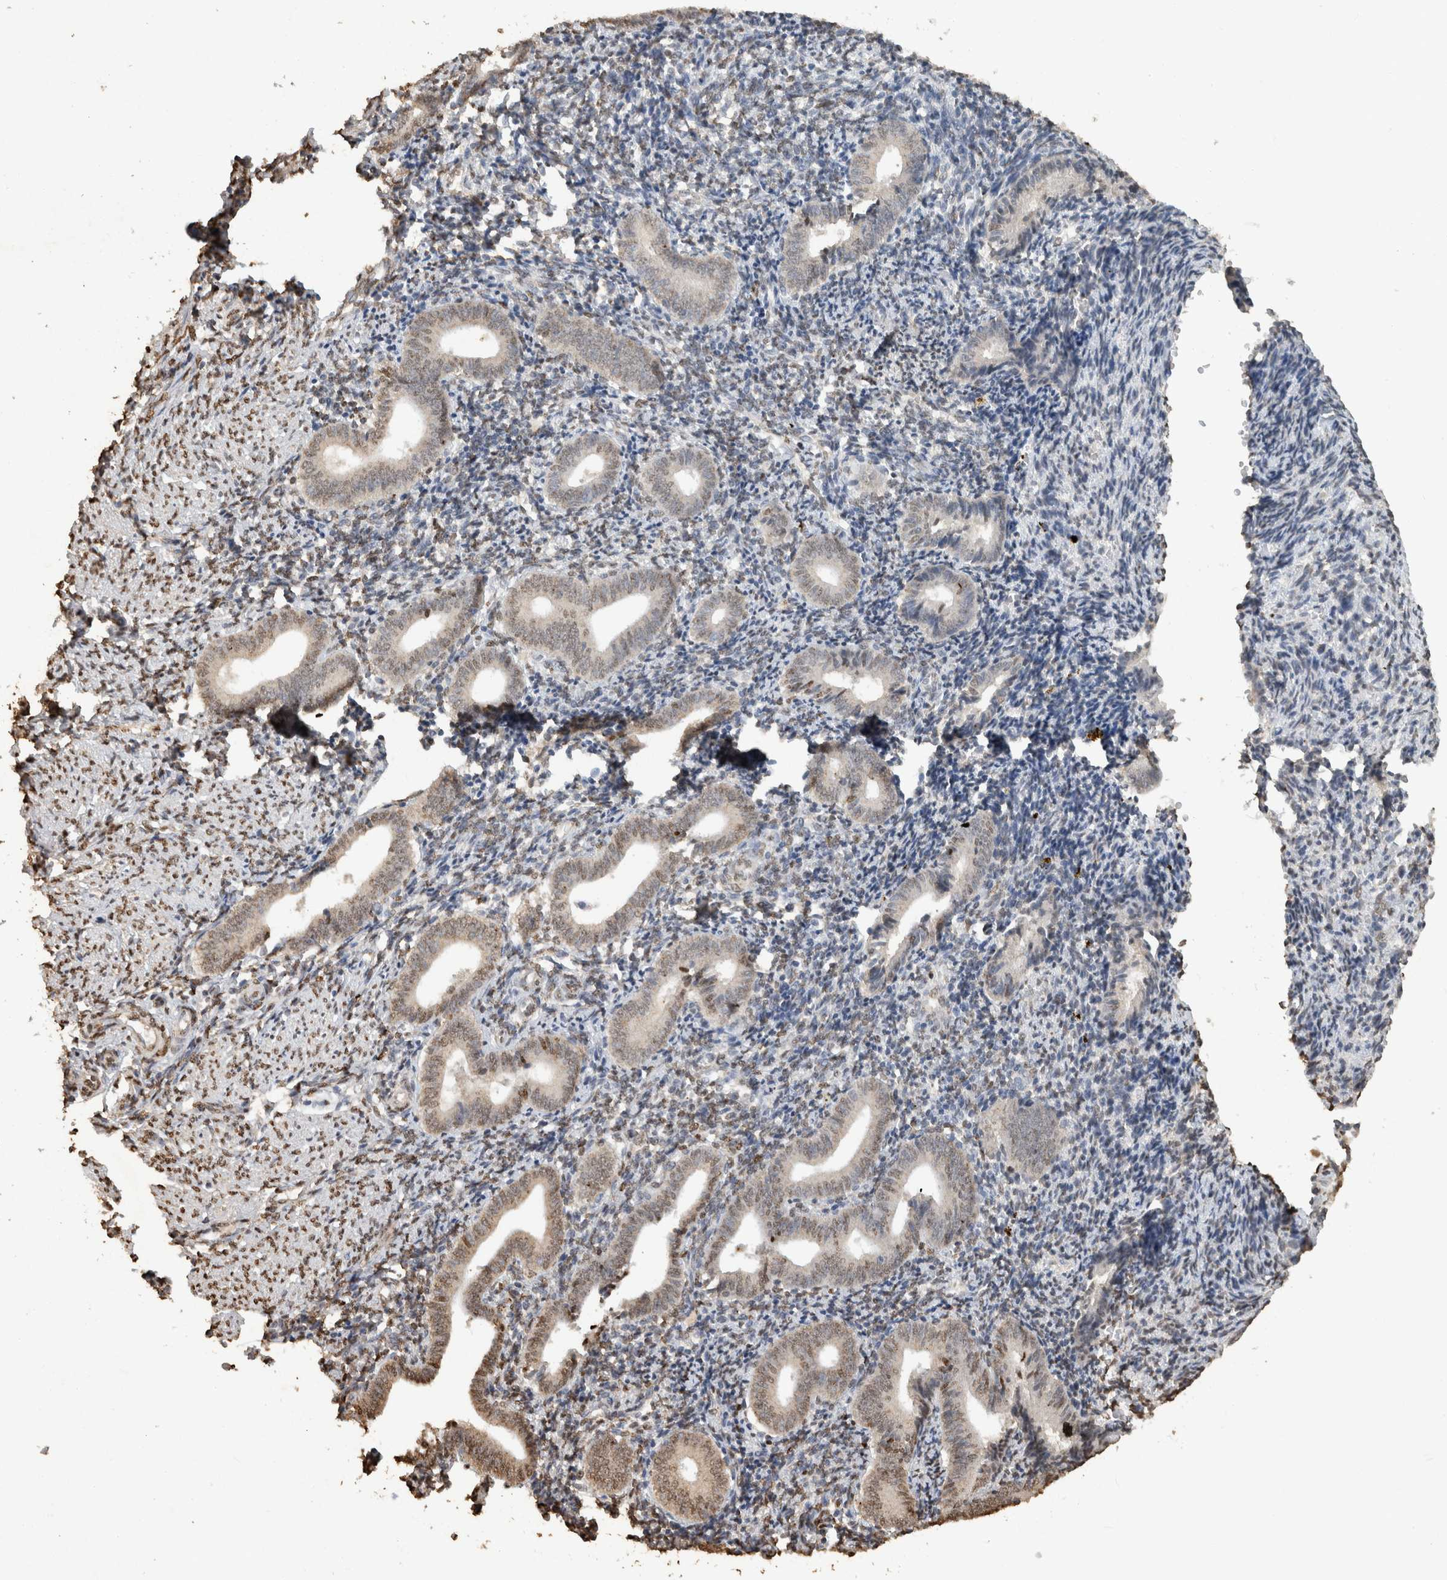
{"staining": {"intensity": "negative", "quantity": "none", "location": "none"}, "tissue": "endometrium", "cell_type": "Cells in endometrial stroma", "image_type": "normal", "snomed": [{"axis": "morphology", "description": "Normal tissue, NOS"}, {"axis": "topography", "description": "Uterus"}, {"axis": "topography", "description": "Endometrium"}], "caption": "The IHC micrograph has no significant expression in cells in endometrial stroma of endometrium. Brightfield microscopy of IHC stained with DAB (3,3'-diaminobenzidine) (brown) and hematoxylin (blue), captured at high magnification.", "gene": "HAND2", "patient": {"sex": "female", "age": 33}}